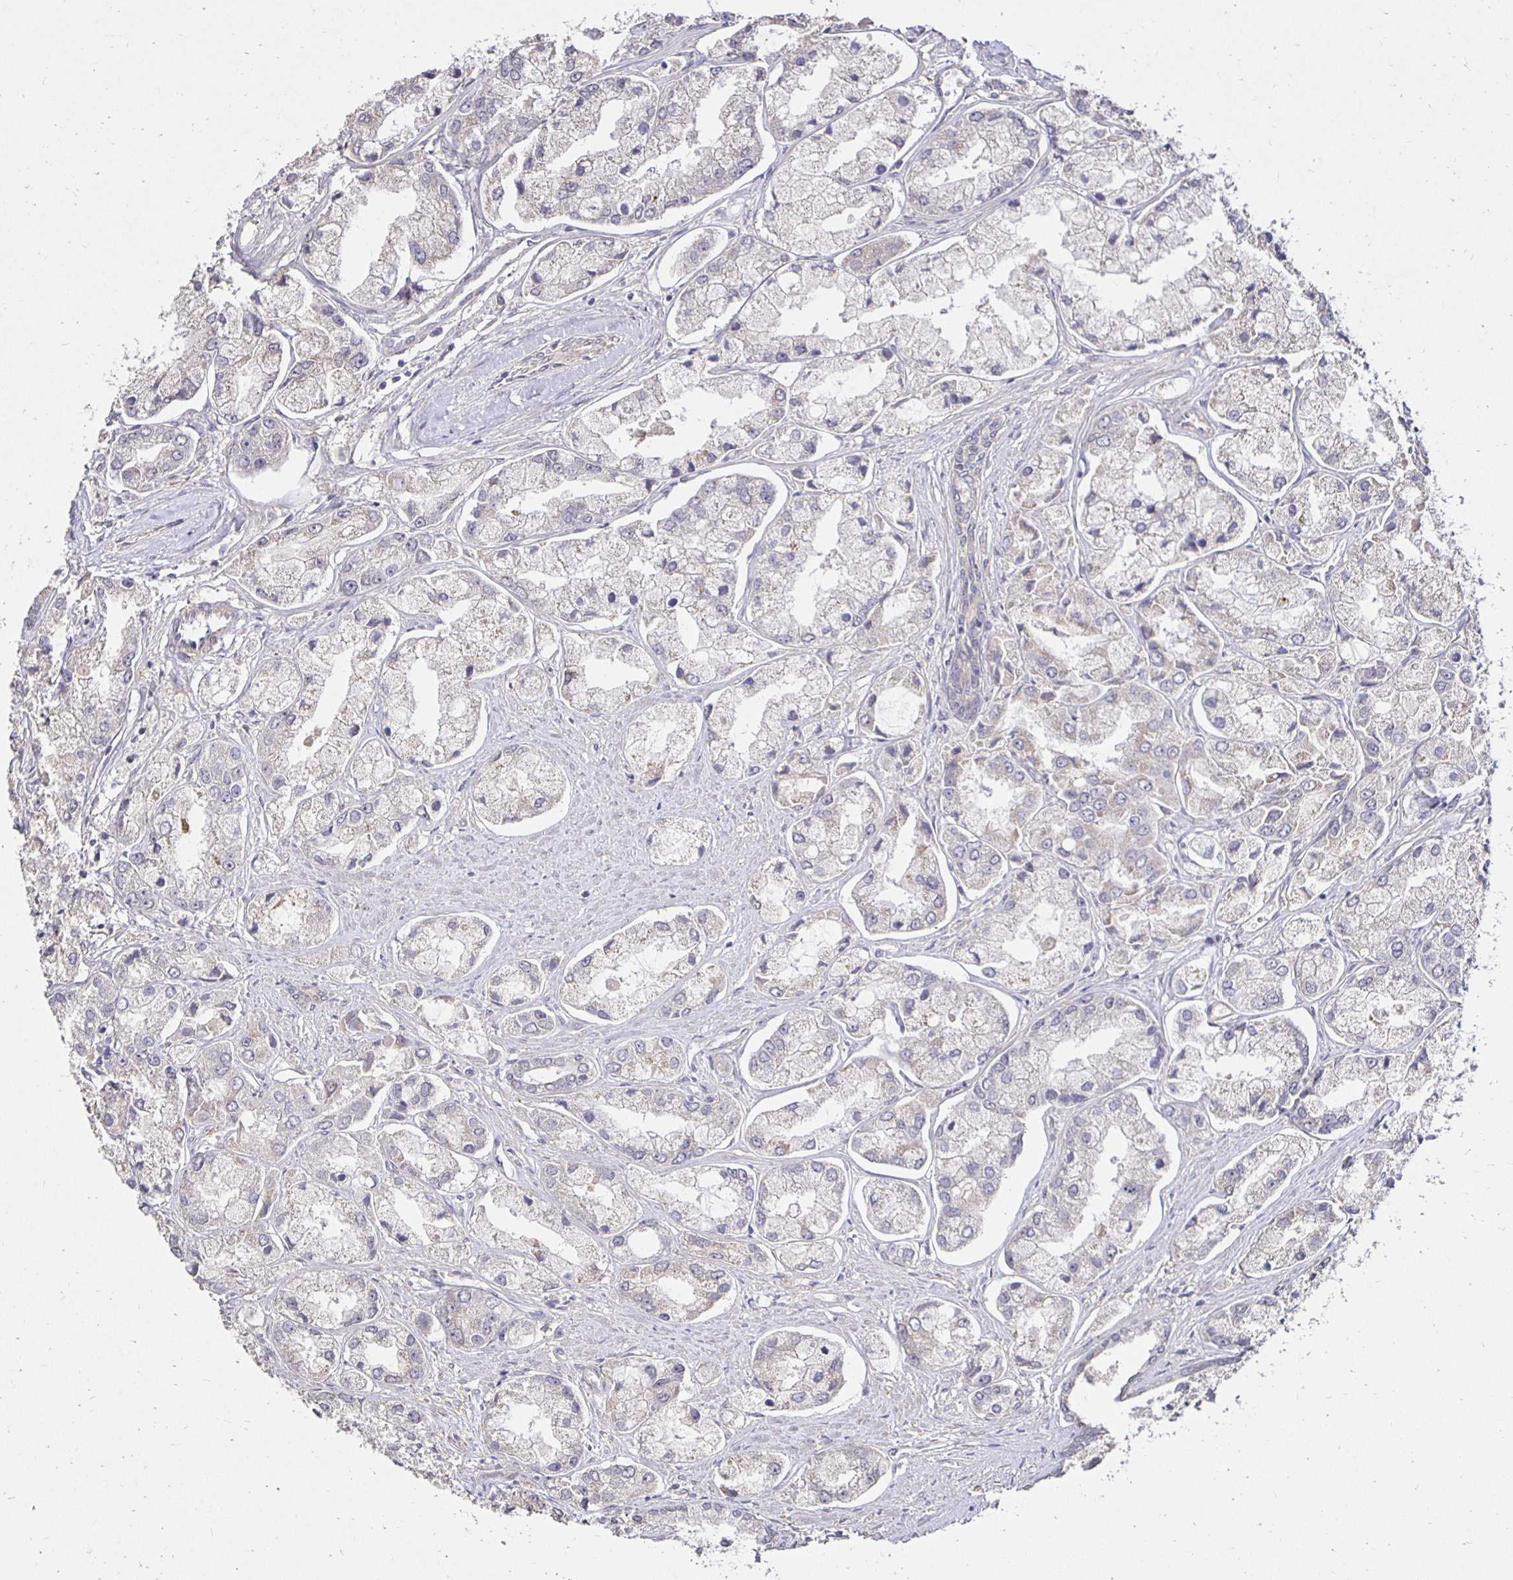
{"staining": {"intensity": "negative", "quantity": "none", "location": "none"}, "tissue": "prostate cancer", "cell_type": "Tumor cells", "image_type": "cancer", "snomed": [{"axis": "morphology", "description": "Adenocarcinoma, Low grade"}, {"axis": "topography", "description": "Prostate"}], "caption": "IHC histopathology image of human prostate adenocarcinoma (low-grade) stained for a protein (brown), which shows no staining in tumor cells. (DAB (3,3'-diaminobenzidine) immunohistochemistry (IHC) visualized using brightfield microscopy, high magnification).", "gene": "PNPLA3", "patient": {"sex": "male", "age": 69}}